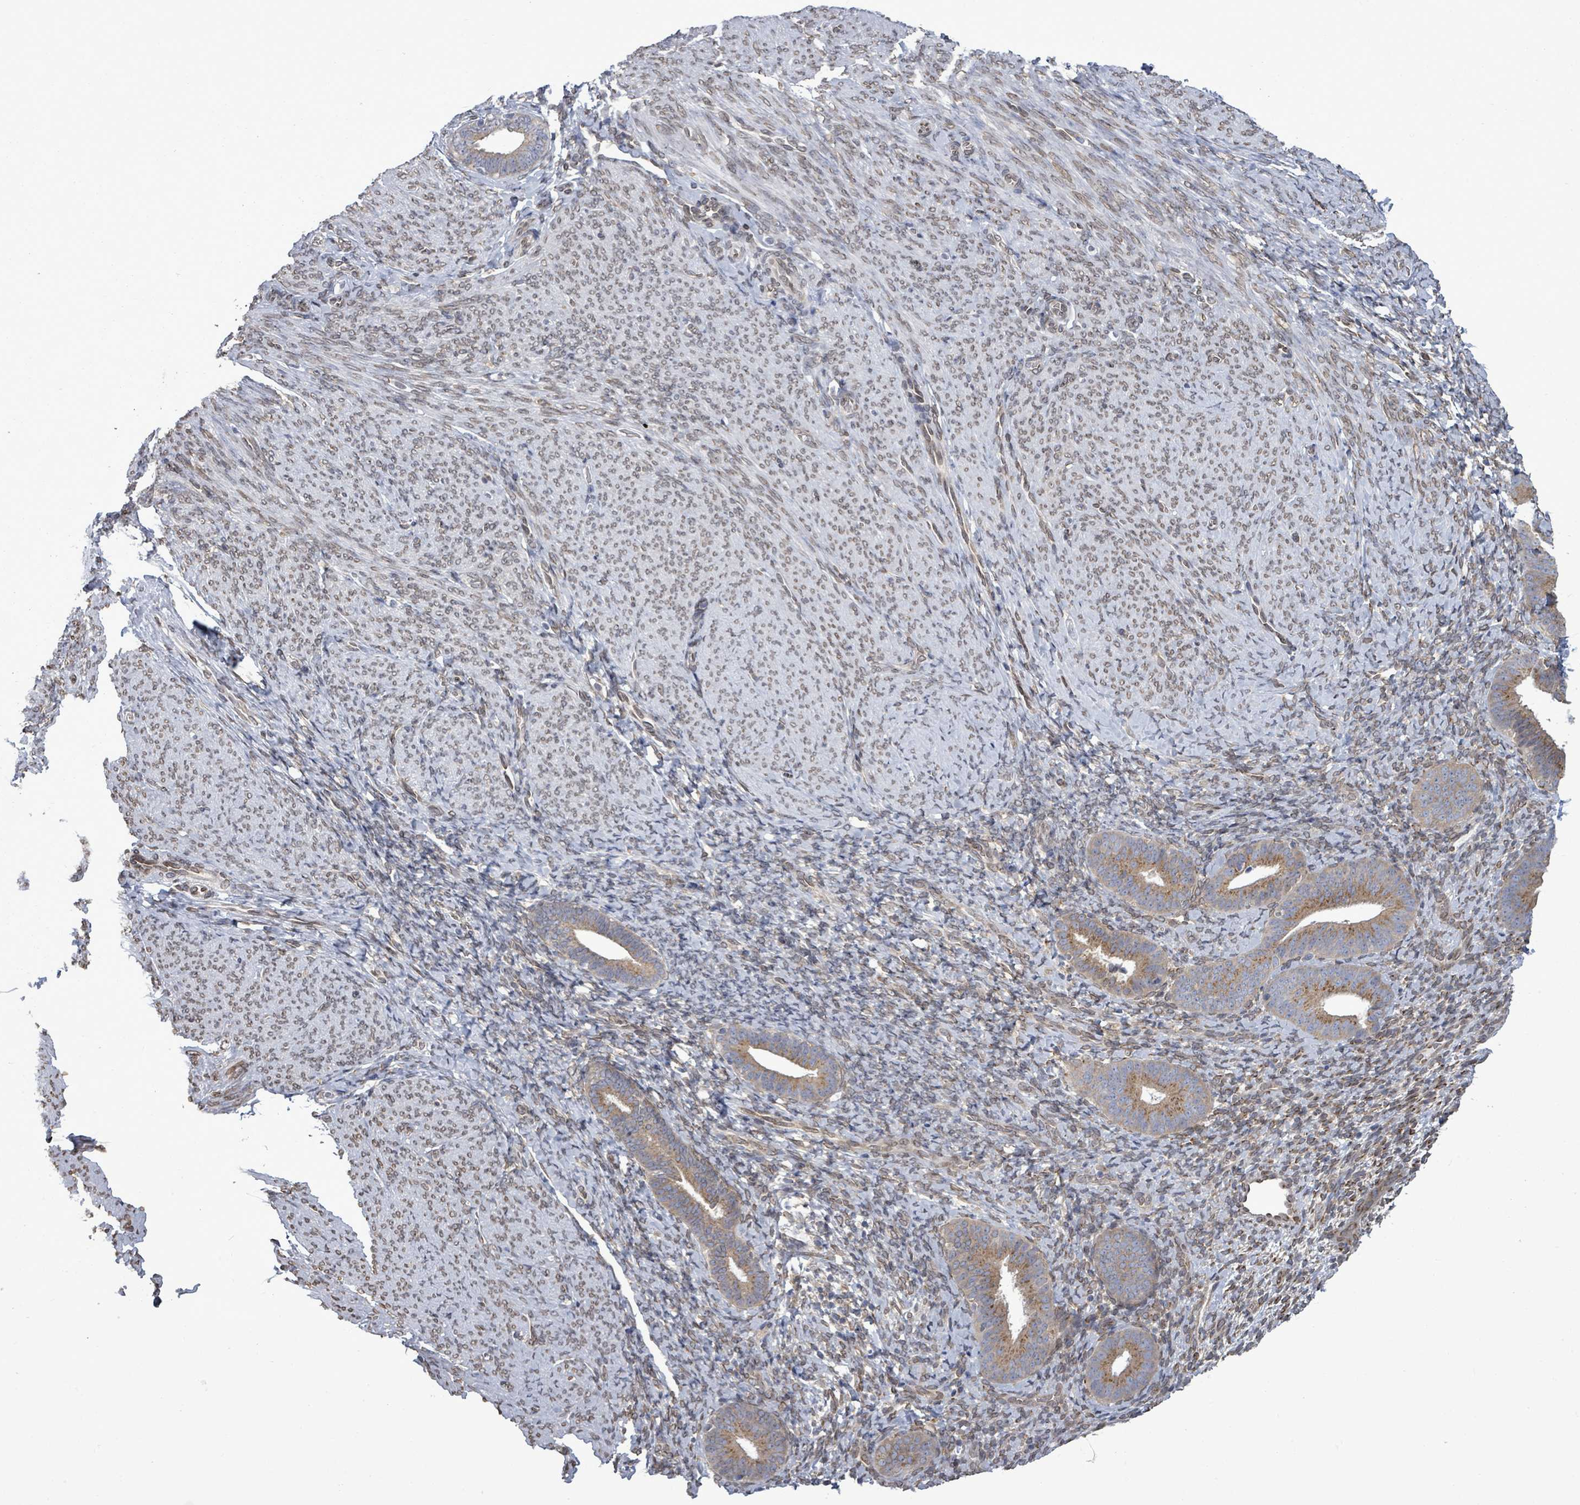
{"staining": {"intensity": "weak", "quantity": "25%-75%", "location": "cytoplasmic/membranous,nuclear"}, "tissue": "endometrium", "cell_type": "Cells in endometrial stroma", "image_type": "normal", "snomed": [{"axis": "morphology", "description": "Normal tissue, NOS"}, {"axis": "topography", "description": "Endometrium"}], "caption": "Immunohistochemical staining of unremarkable endometrium displays weak cytoplasmic/membranous,nuclear protein staining in about 25%-75% of cells in endometrial stroma.", "gene": "ARFGAP1", "patient": {"sex": "female", "age": 65}}